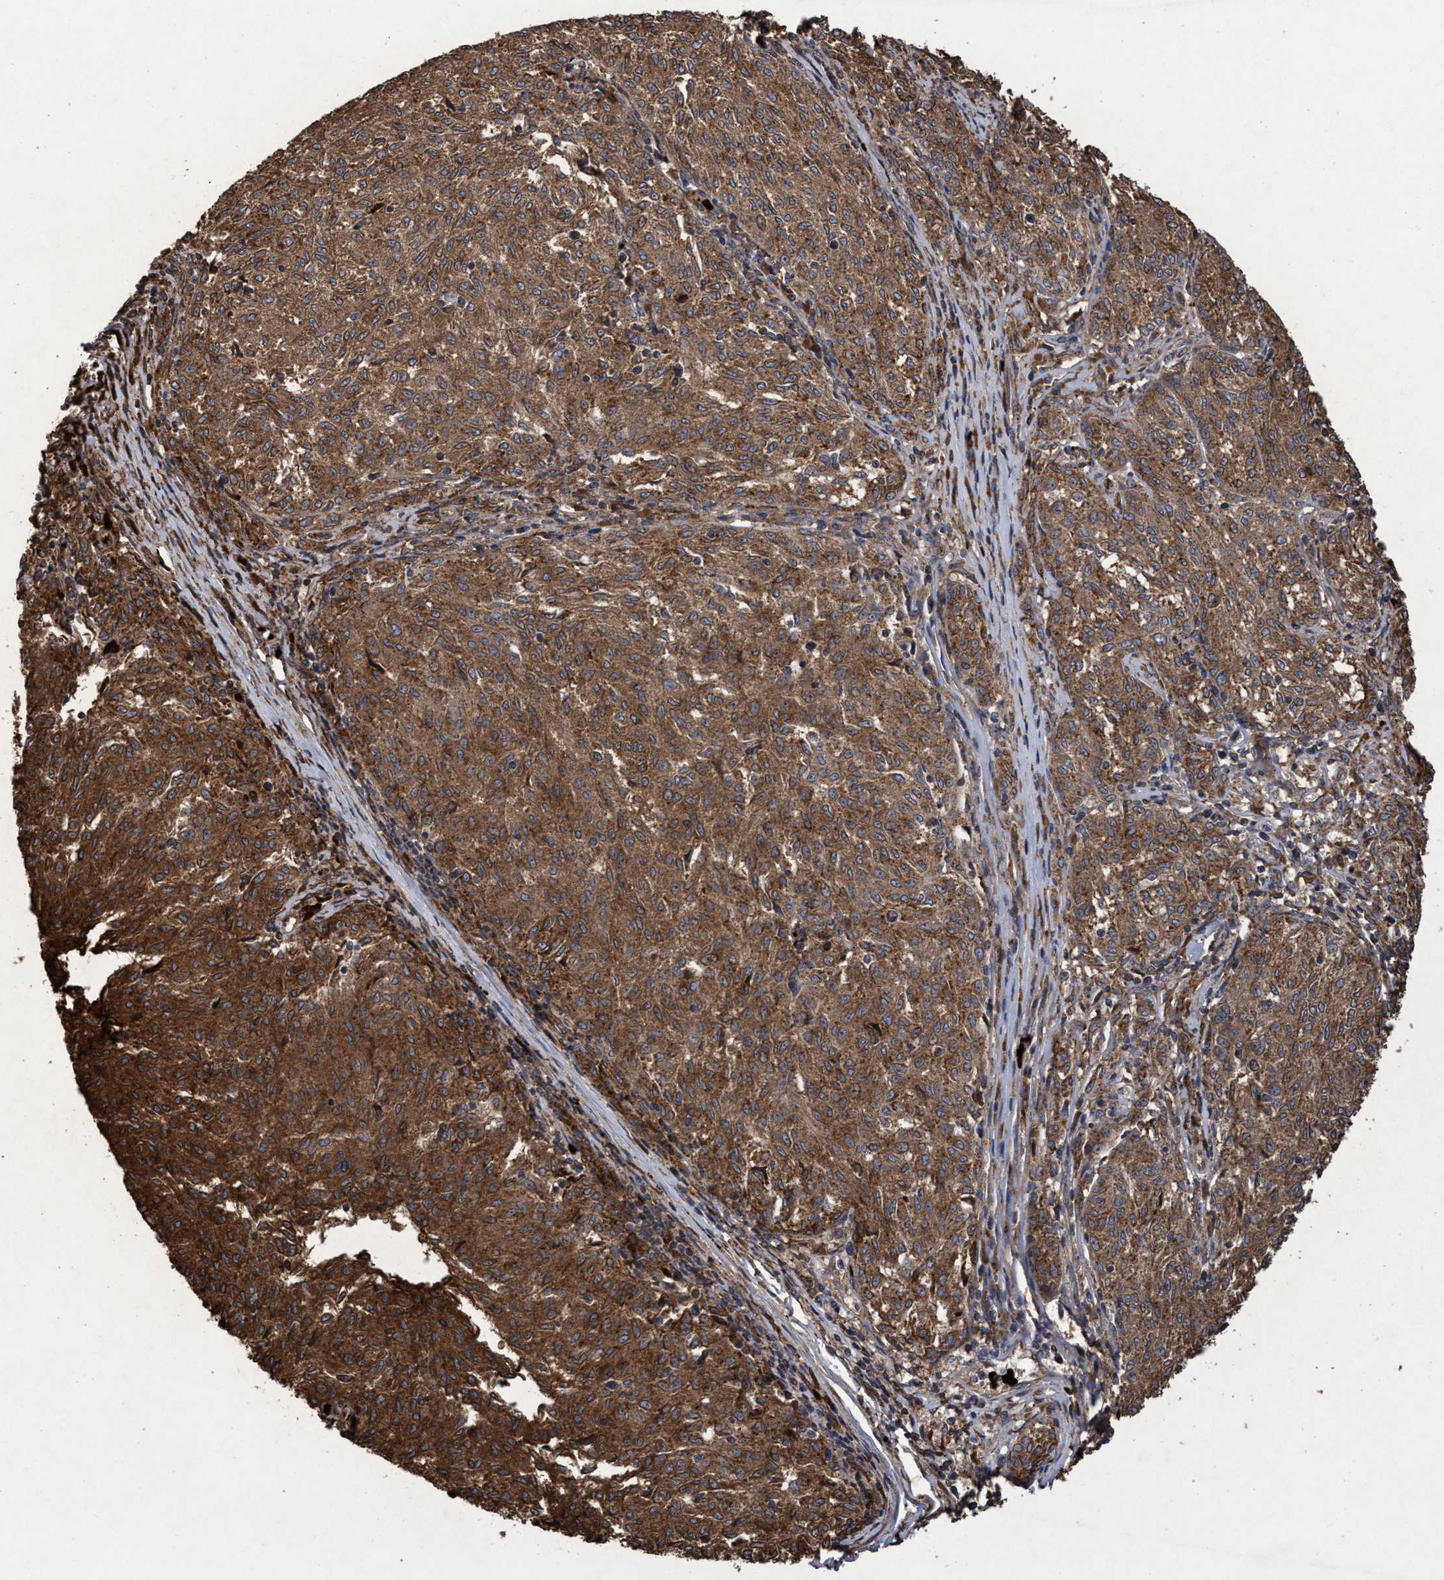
{"staining": {"intensity": "strong", "quantity": ">75%", "location": "cytoplasmic/membranous"}, "tissue": "melanoma", "cell_type": "Tumor cells", "image_type": "cancer", "snomed": [{"axis": "morphology", "description": "Malignant melanoma, NOS"}, {"axis": "topography", "description": "Skin"}], "caption": "Tumor cells show high levels of strong cytoplasmic/membranous expression in about >75% of cells in human melanoma.", "gene": "CHMP6", "patient": {"sex": "female", "age": 72}}